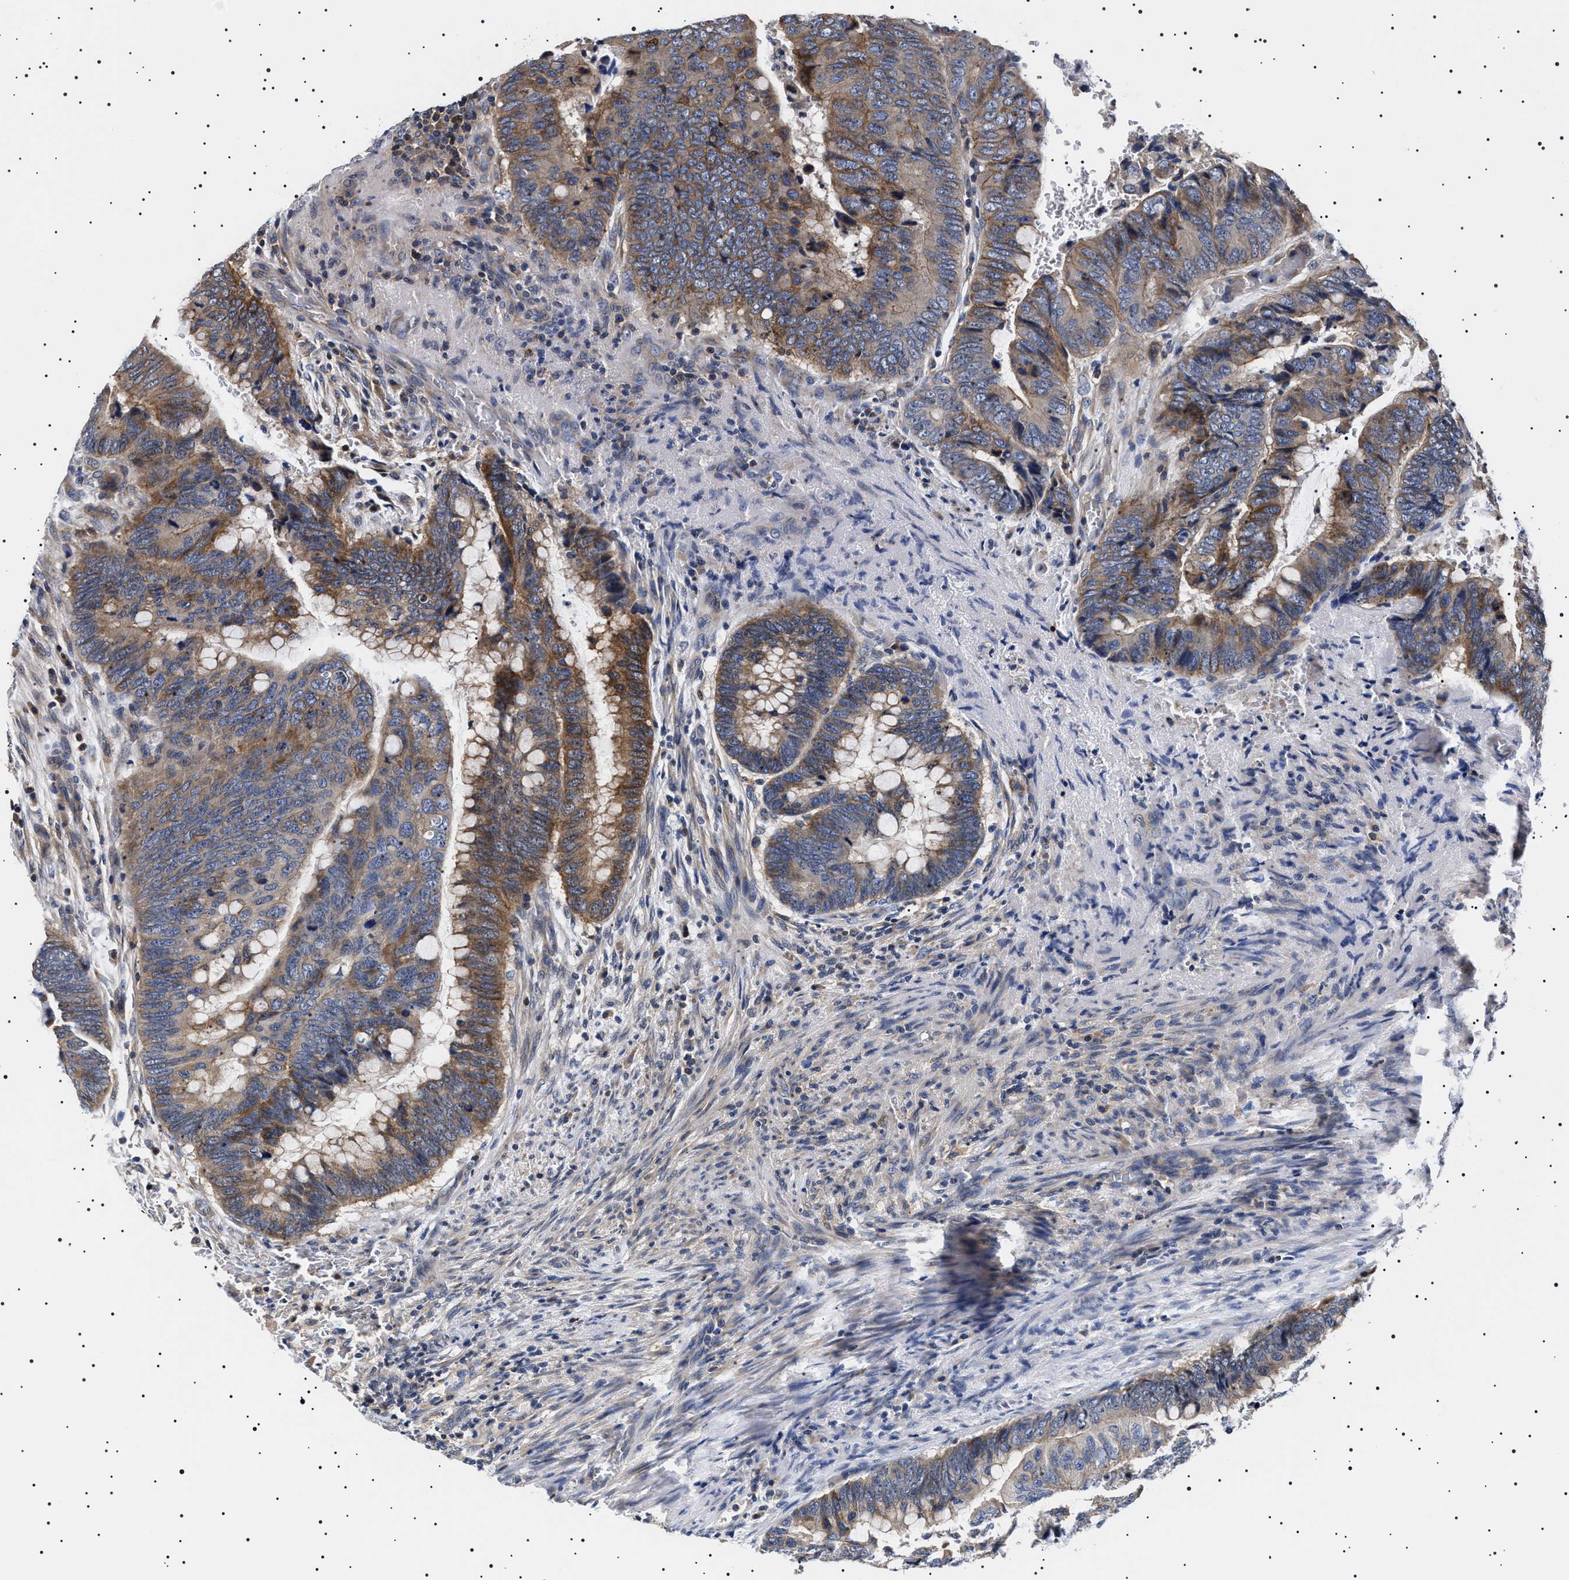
{"staining": {"intensity": "moderate", "quantity": "25%-75%", "location": "cytoplasmic/membranous"}, "tissue": "colorectal cancer", "cell_type": "Tumor cells", "image_type": "cancer", "snomed": [{"axis": "morphology", "description": "Normal tissue, NOS"}, {"axis": "morphology", "description": "Adenocarcinoma, NOS"}, {"axis": "topography", "description": "Rectum"}, {"axis": "topography", "description": "Peripheral nerve tissue"}], "caption": "This is a histology image of immunohistochemistry staining of adenocarcinoma (colorectal), which shows moderate positivity in the cytoplasmic/membranous of tumor cells.", "gene": "SLC4A7", "patient": {"sex": "male", "age": 92}}